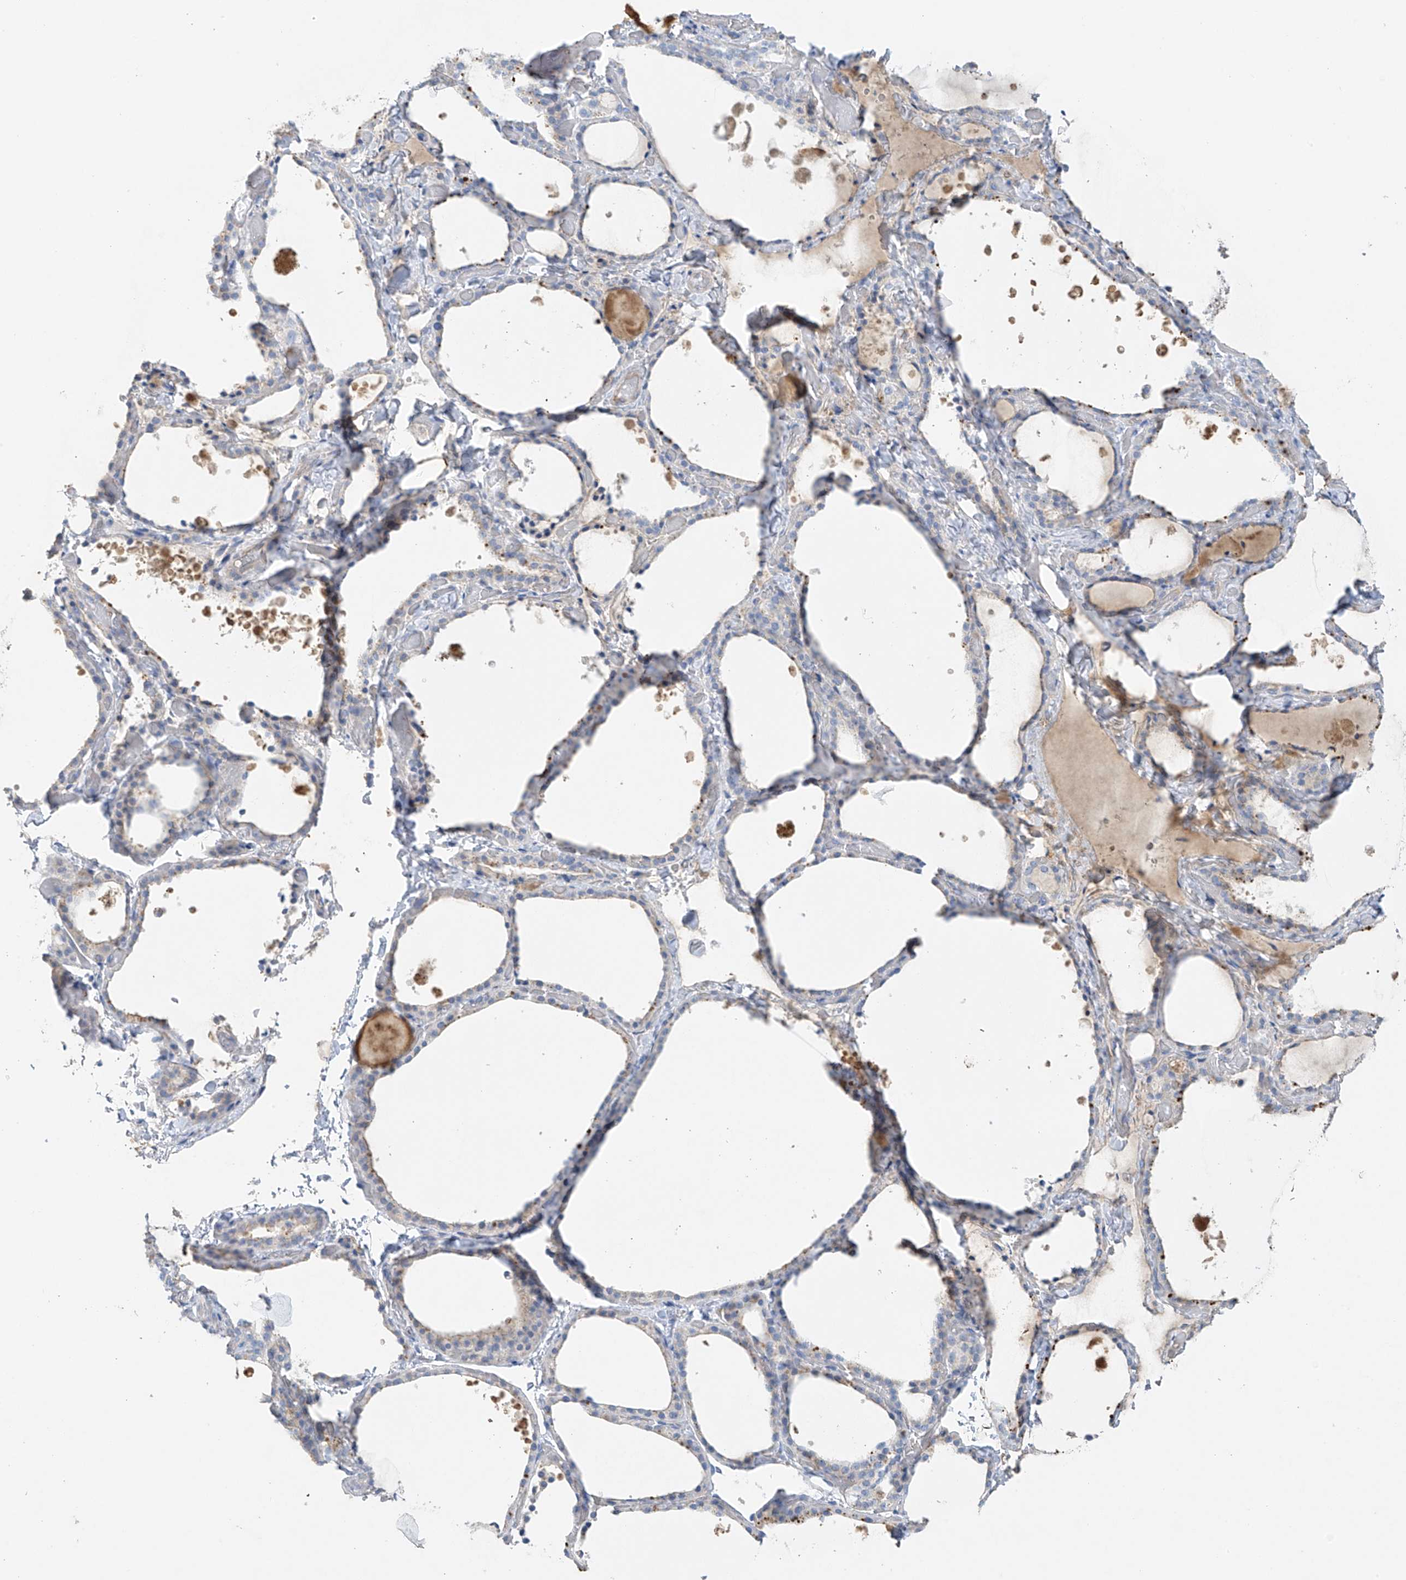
{"staining": {"intensity": "weak", "quantity": "<25%", "location": "cytoplasmic/membranous"}, "tissue": "thyroid gland", "cell_type": "Glandular cells", "image_type": "normal", "snomed": [{"axis": "morphology", "description": "Normal tissue, NOS"}, {"axis": "topography", "description": "Thyroid gland"}], "caption": "IHC of benign human thyroid gland shows no expression in glandular cells.", "gene": "PRSS12", "patient": {"sex": "female", "age": 44}}